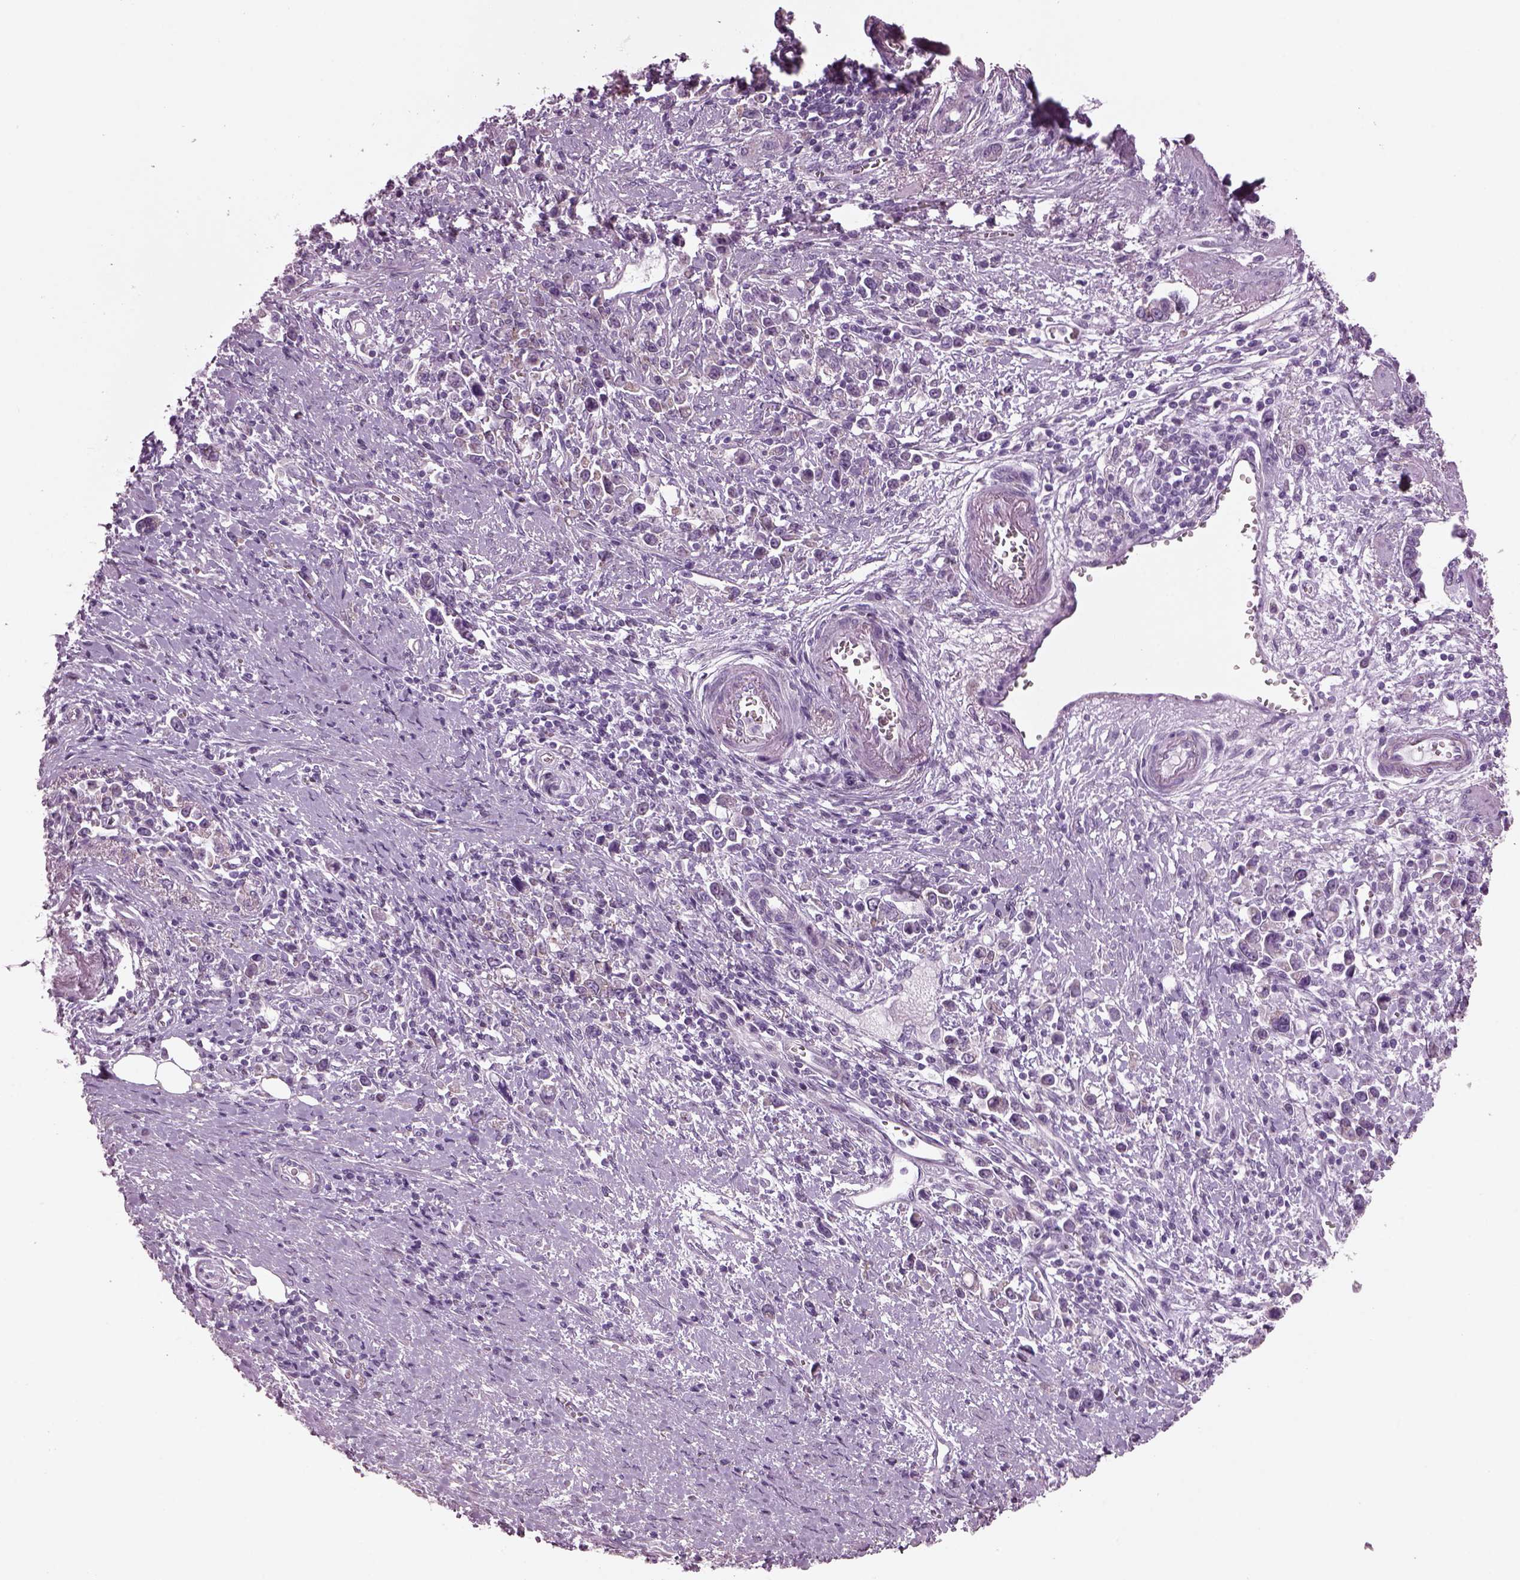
{"staining": {"intensity": "weak", "quantity": ">75%", "location": "cytoplasmic/membranous"}, "tissue": "stomach cancer", "cell_type": "Tumor cells", "image_type": "cancer", "snomed": [{"axis": "morphology", "description": "Adenocarcinoma, NOS"}, {"axis": "topography", "description": "Stomach"}], "caption": "The micrograph reveals a brown stain indicating the presence of a protein in the cytoplasmic/membranous of tumor cells in adenocarcinoma (stomach).", "gene": "PRR9", "patient": {"sex": "male", "age": 63}}